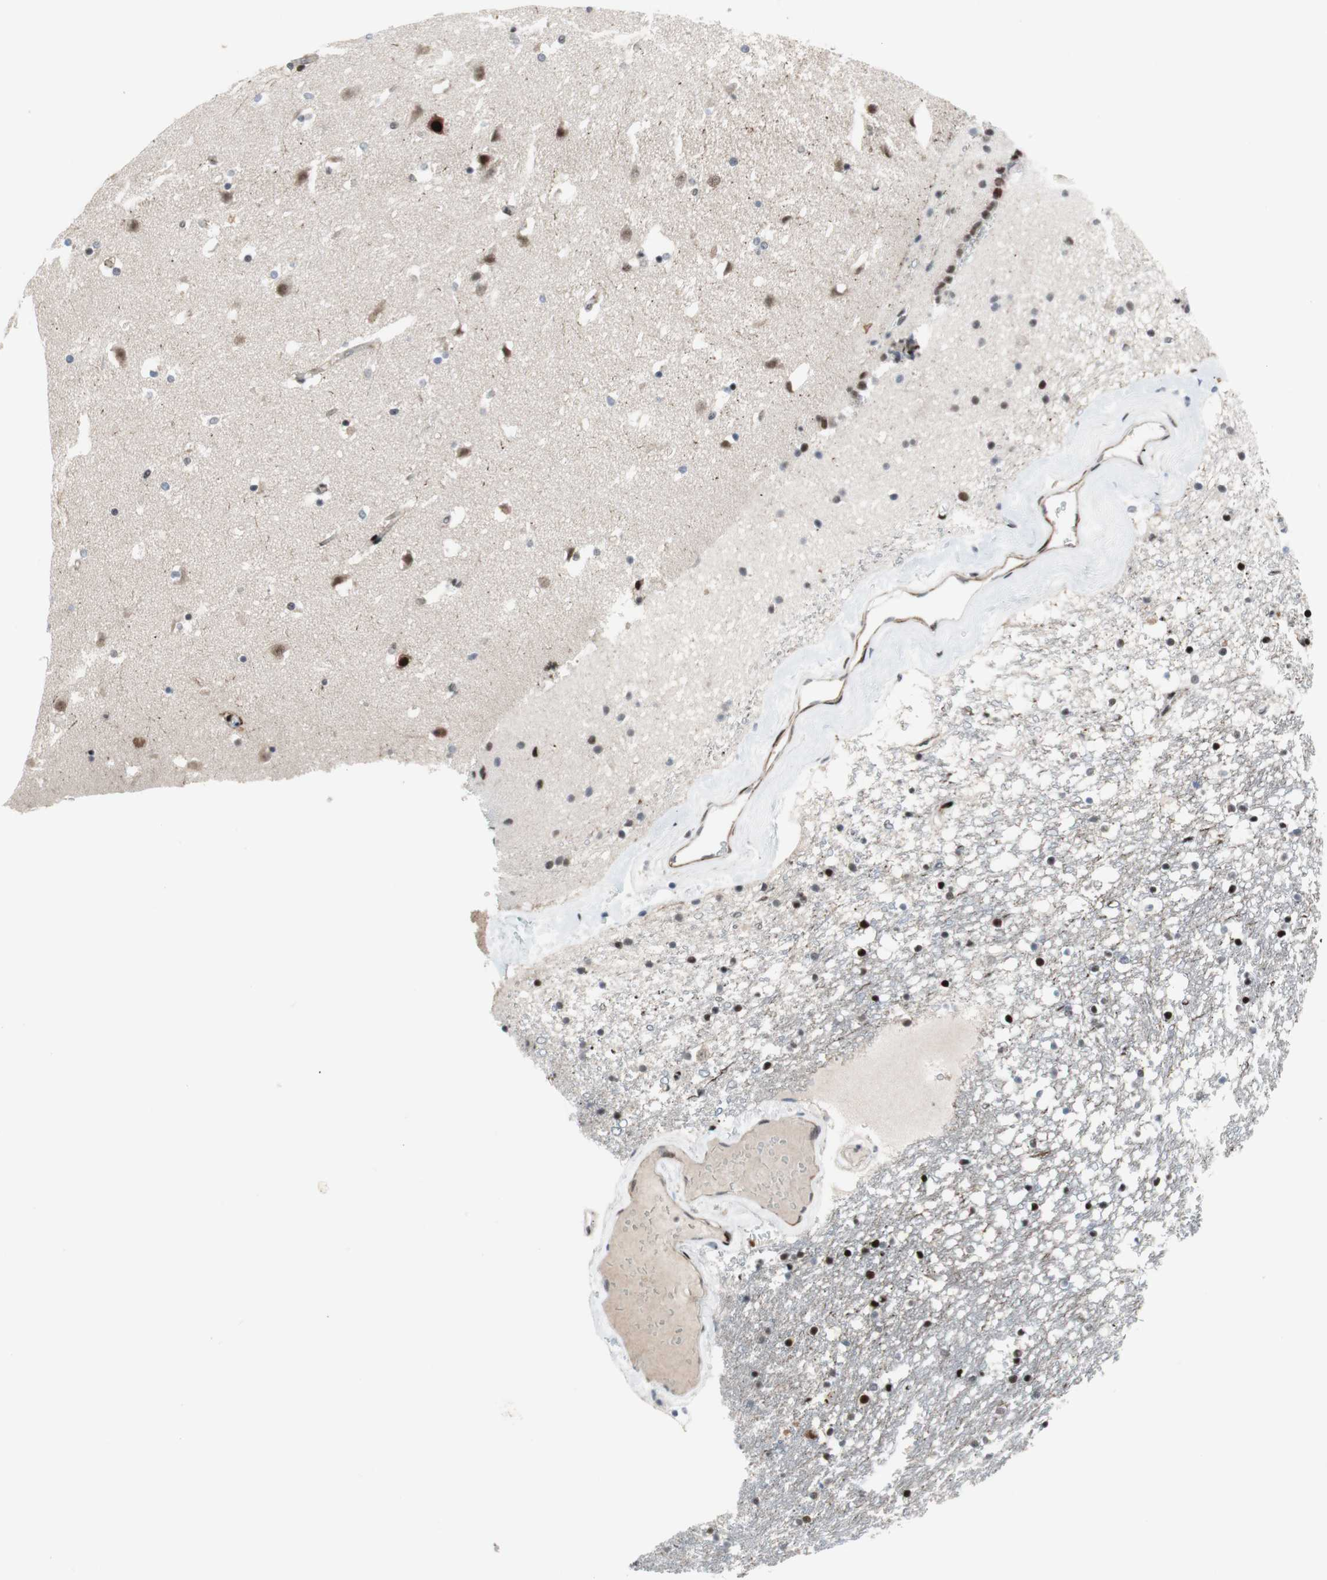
{"staining": {"intensity": "weak", "quantity": "<25%", "location": "nuclear"}, "tissue": "caudate", "cell_type": "Glial cells", "image_type": "normal", "snomed": [{"axis": "morphology", "description": "Normal tissue, NOS"}, {"axis": "topography", "description": "Lateral ventricle wall"}], "caption": "Glial cells are negative for brown protein staining in benign caudate. Brightfield microscopy of immunohistochemistry stained with DAB (3,3'-diaminobenzidine) (brown) and hematoxylin (blue), captured at high magnification.", "gene": "FBXO44", "patient": {"sex": "male", "age": 45}}